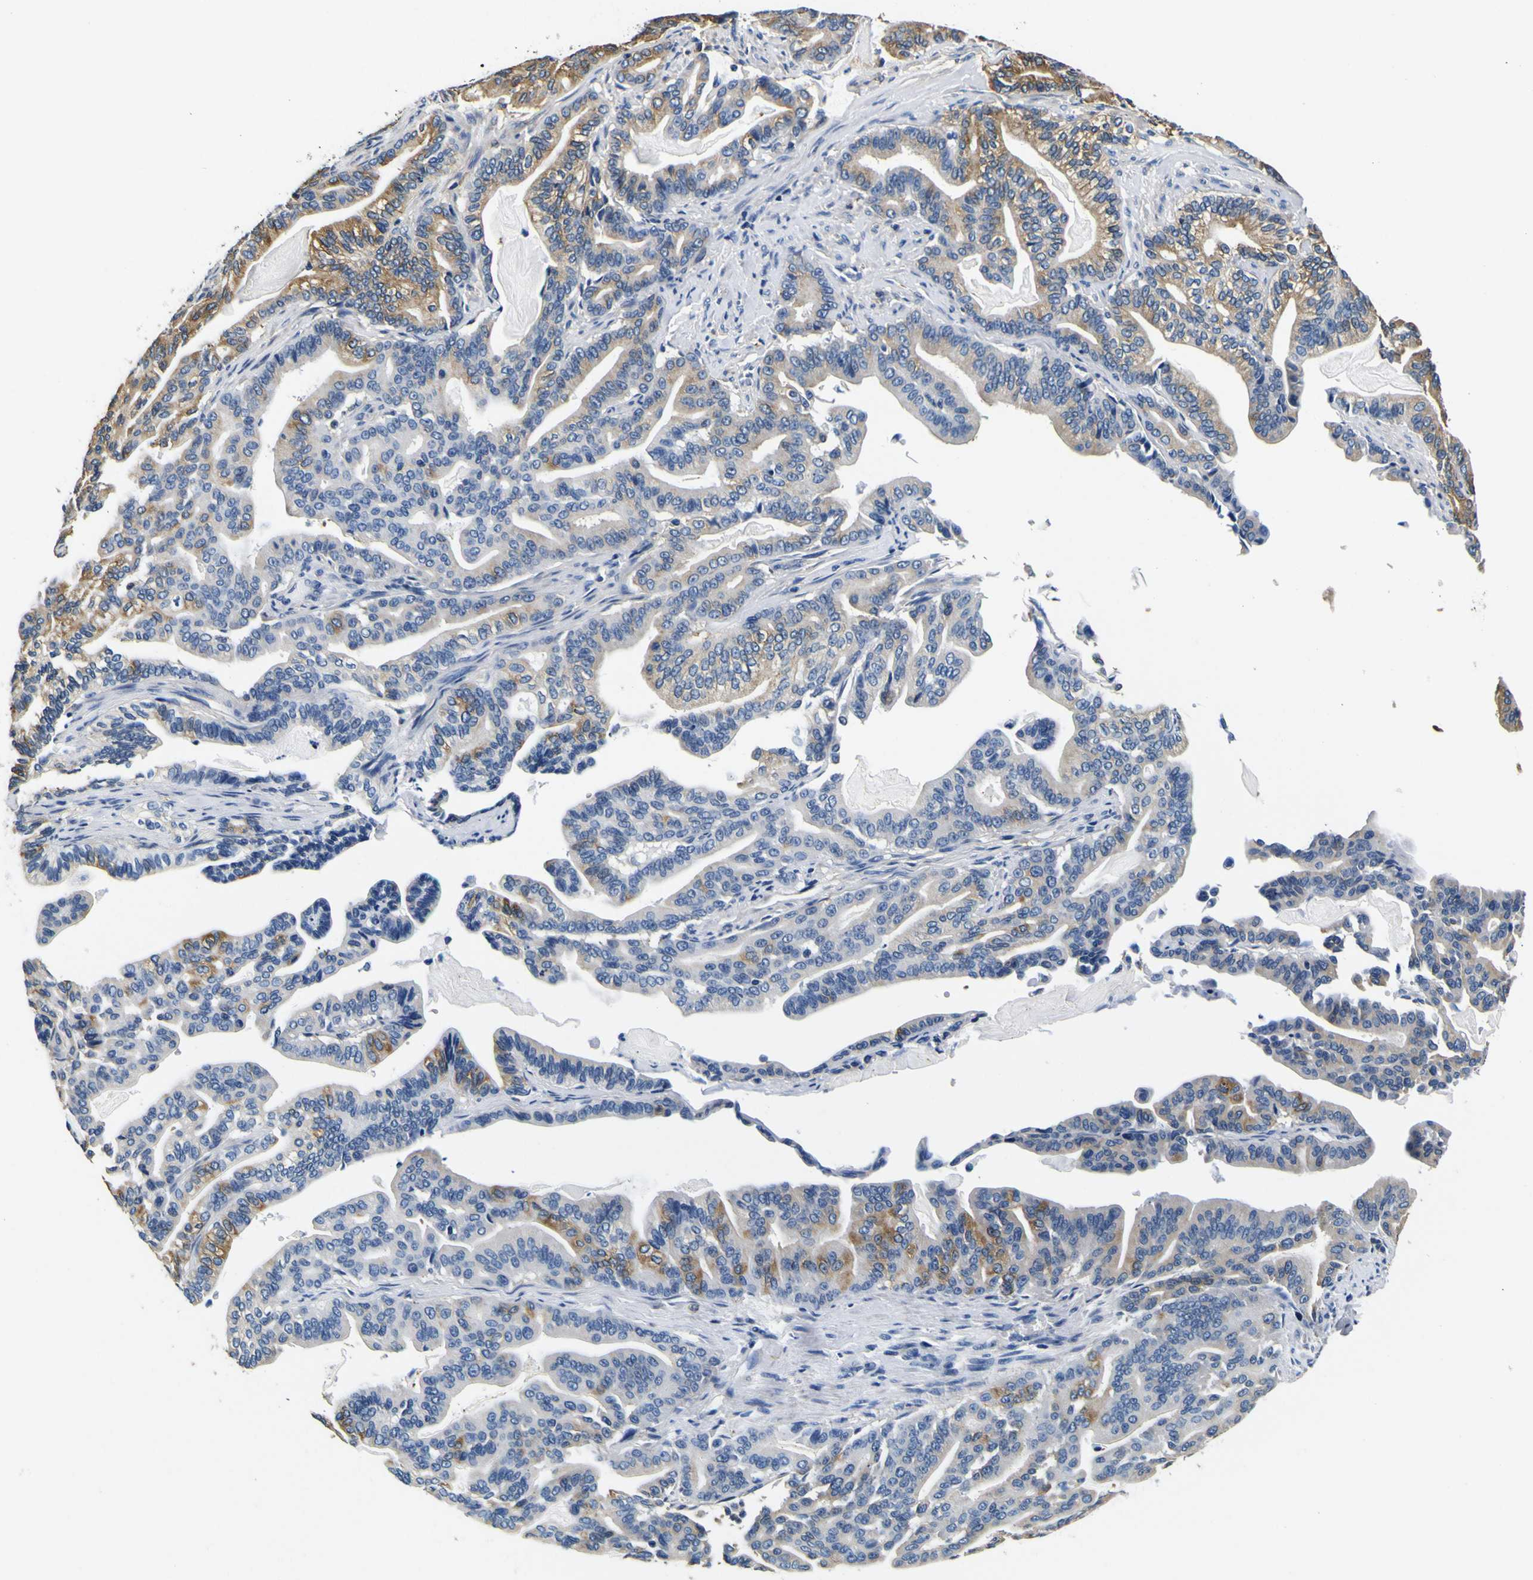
{"staining": {"intensity": "moderate", "quantity": "25%-75%", "location": "cytoplasmic/membranous"}, "tissue": "pancreatic cancer", "cell_type": "Tumor cells", "image_type": "cancer", "snomed": [{"axis": "morphology", "description": "Adenocarcinoma, NOS"}, {"axis": "topography", "description": "Pancreas"}], "caption": "A brown stain highlights moderate cytoplasmic/membranous positivity of a protein in human pancreatic cancer tumor cells.", "gene": "TUBA1B", "patient": {"sex": "male", "age": 63}}